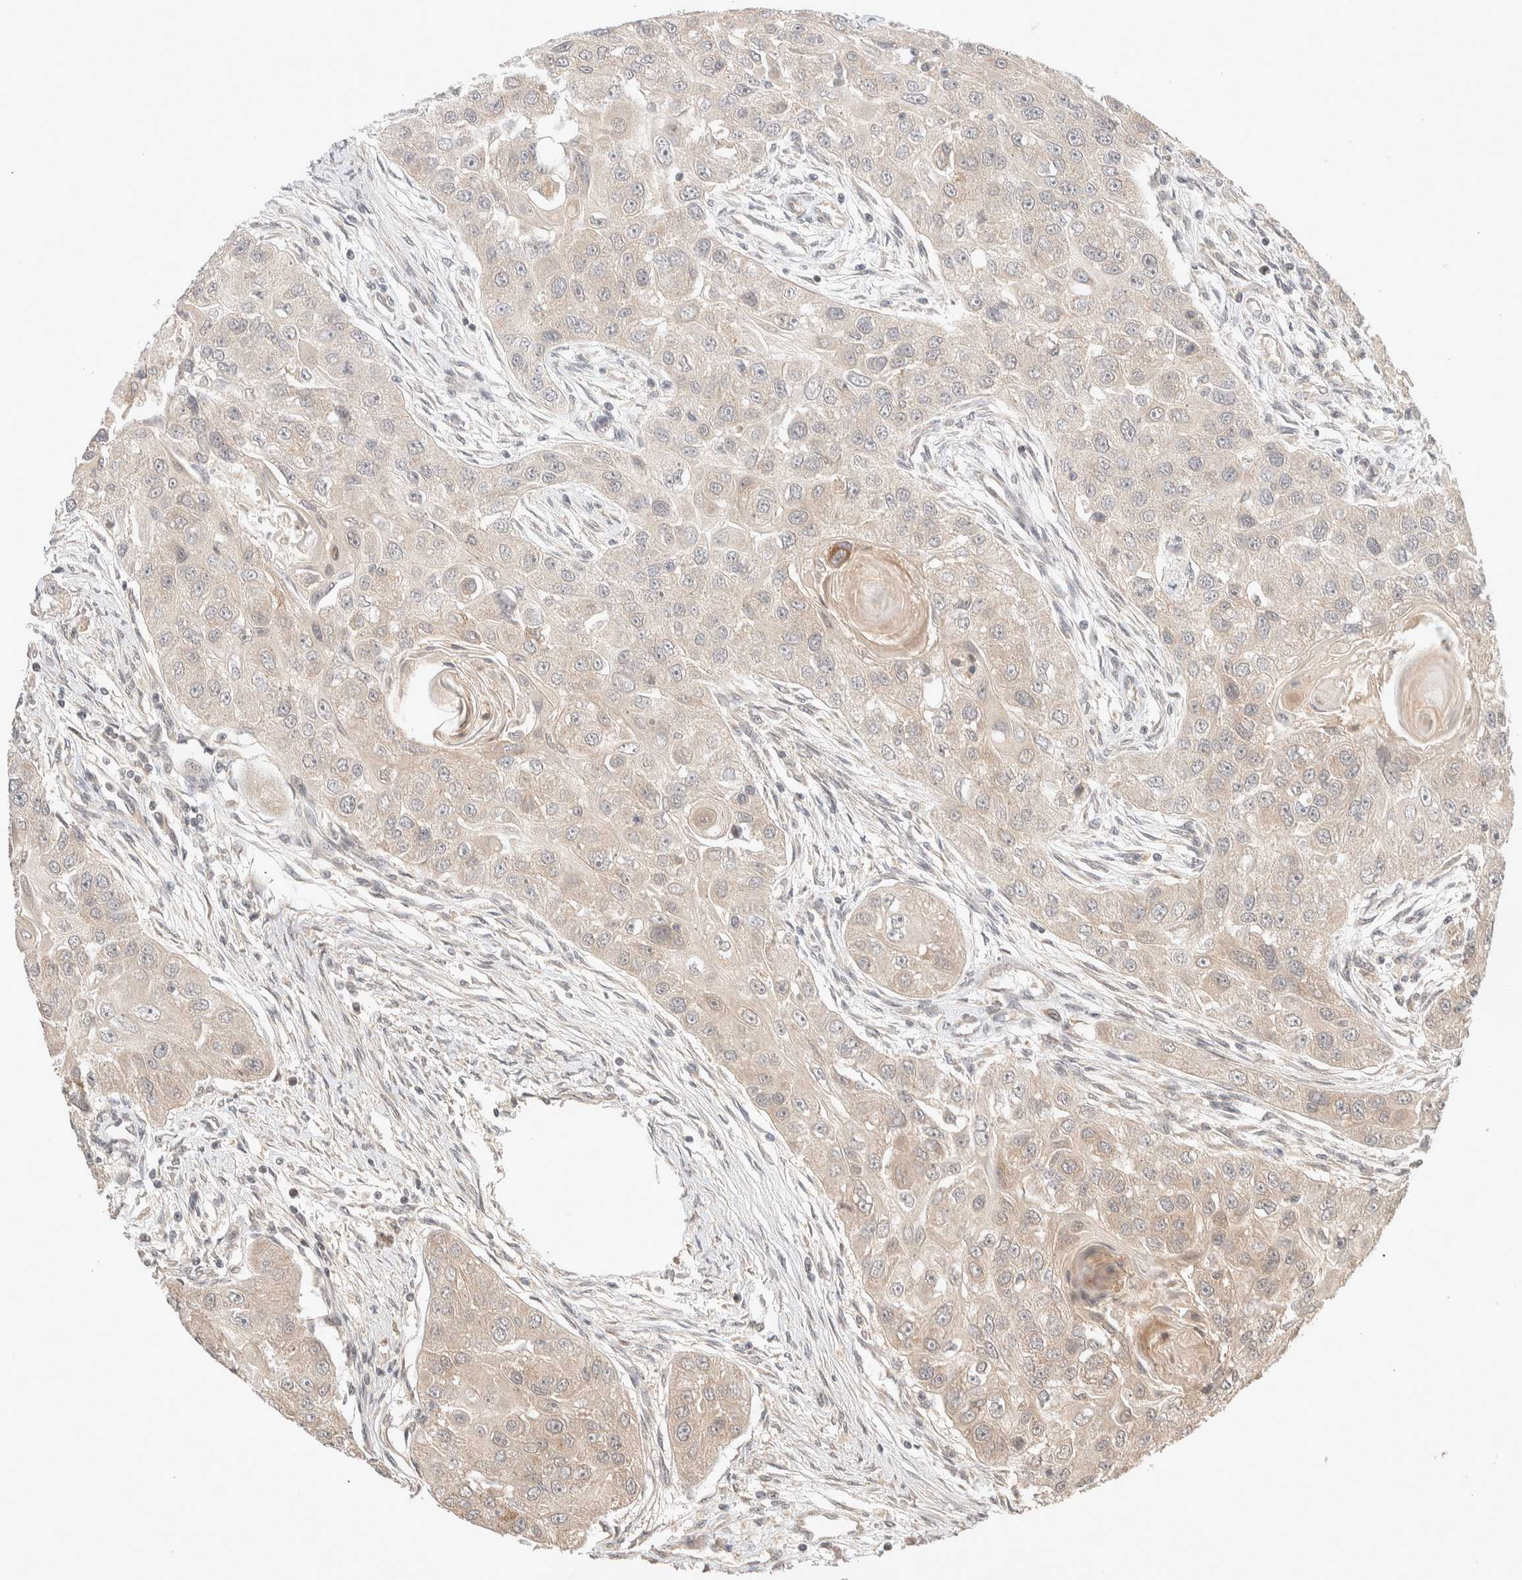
{"staining": {"intensity": "weak", "quantity": "25%-75%", "location": "cytoplasmic/membranous"}, "tissue": "head and neck cancer", "cell_type": "Tumor cells", "image_type": "cancer", "snomed": [{"axis": "morphology", "description": "Normal tissue, NOS"}, {"axis": "morphology", "description": "Squamous cell carcinoma, NOS"}, {"axis": "topography", "description": "Skeletal muscle"}, {"axis": "topography", "description": "Head-Neck"}], "caption": "A photomicrograph showing weak cytoplasmic/membranous positivity in approximately 25%-75% of tumor cells in head and neck cancer, as visualized by brown immunohistochemical staining.", "gene": "THRA", "patient": {"sex": "male", "age": 51}}